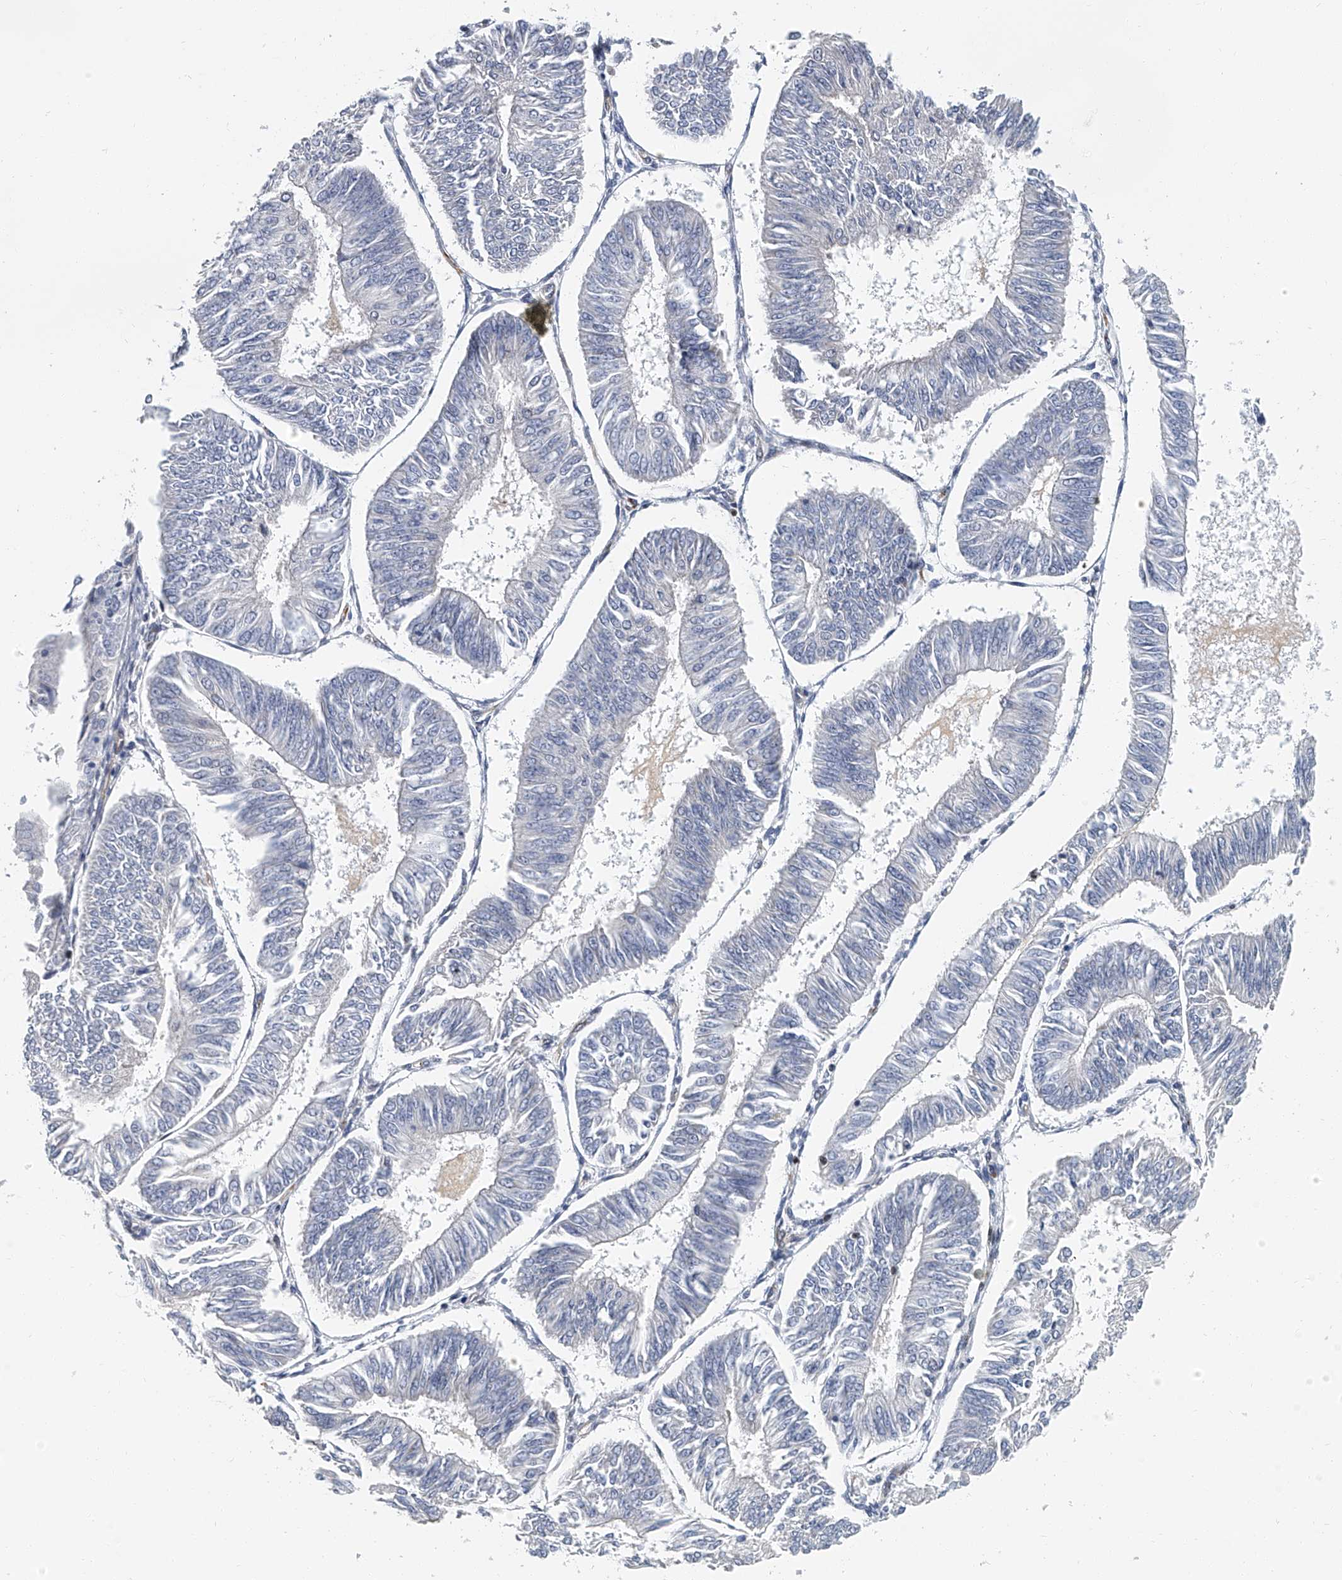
{"staining": {"intensity": "negative", "quantity": "none", "location": "none"}, "tissue": "endometrial cancer", "cell_type": "Tumor cells", "image_type": "cancer", "snomed": [{"axis": "morphology", "description": "Adenocarcinoma, NOS"}, {"axis": "topography", "description": "Endometrium"}], "caption": "This photomicrograph is of endometrial cancer (adenocarcinoma) stained with immunohistochemistry to label a protein in brown with the nuclei are counter-stained blue. There is no staining in tumor cells. Nuclei are stained in blue.", "gene": "KIRREL1", "patient": {"sex": "female", "age": 58}}